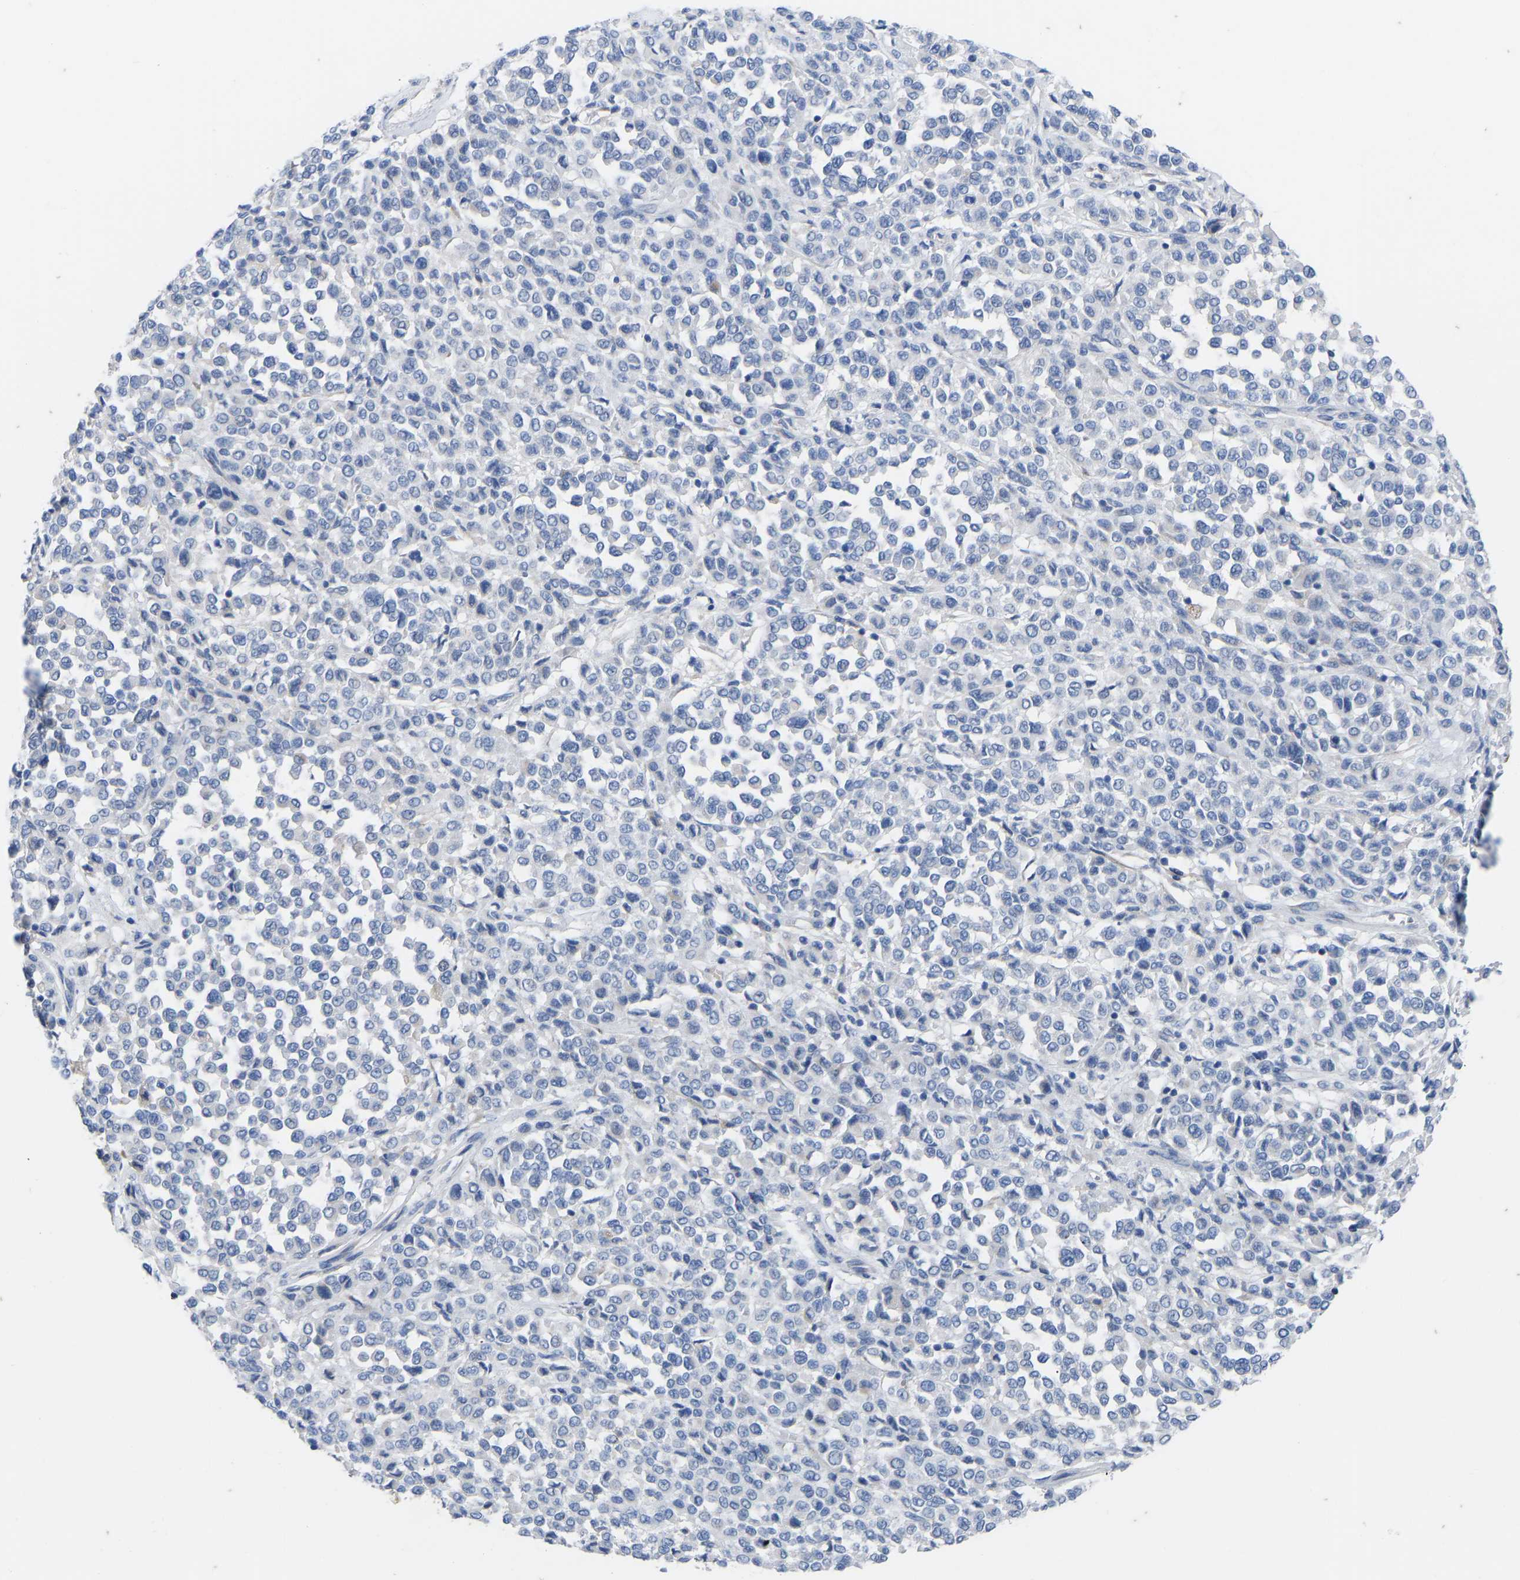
{"staining": {"intensity": "negative", "quantity": "none", "location": "none"}, "tissue": "melanoma", "cell_type": "Tumor cells", "image_type": "cancer", "snomed": [{"axis": "morphology", "description": "Malignant melanoma, Metastatic site"}, {"axis": "topography", "description": "Pancreas"}], "caption": "This is an IHC micrograph of melanoma. There is no expression in tumor cells.", "gene": "OLIG2", "patient": {"sex": "female", "age": 30}}